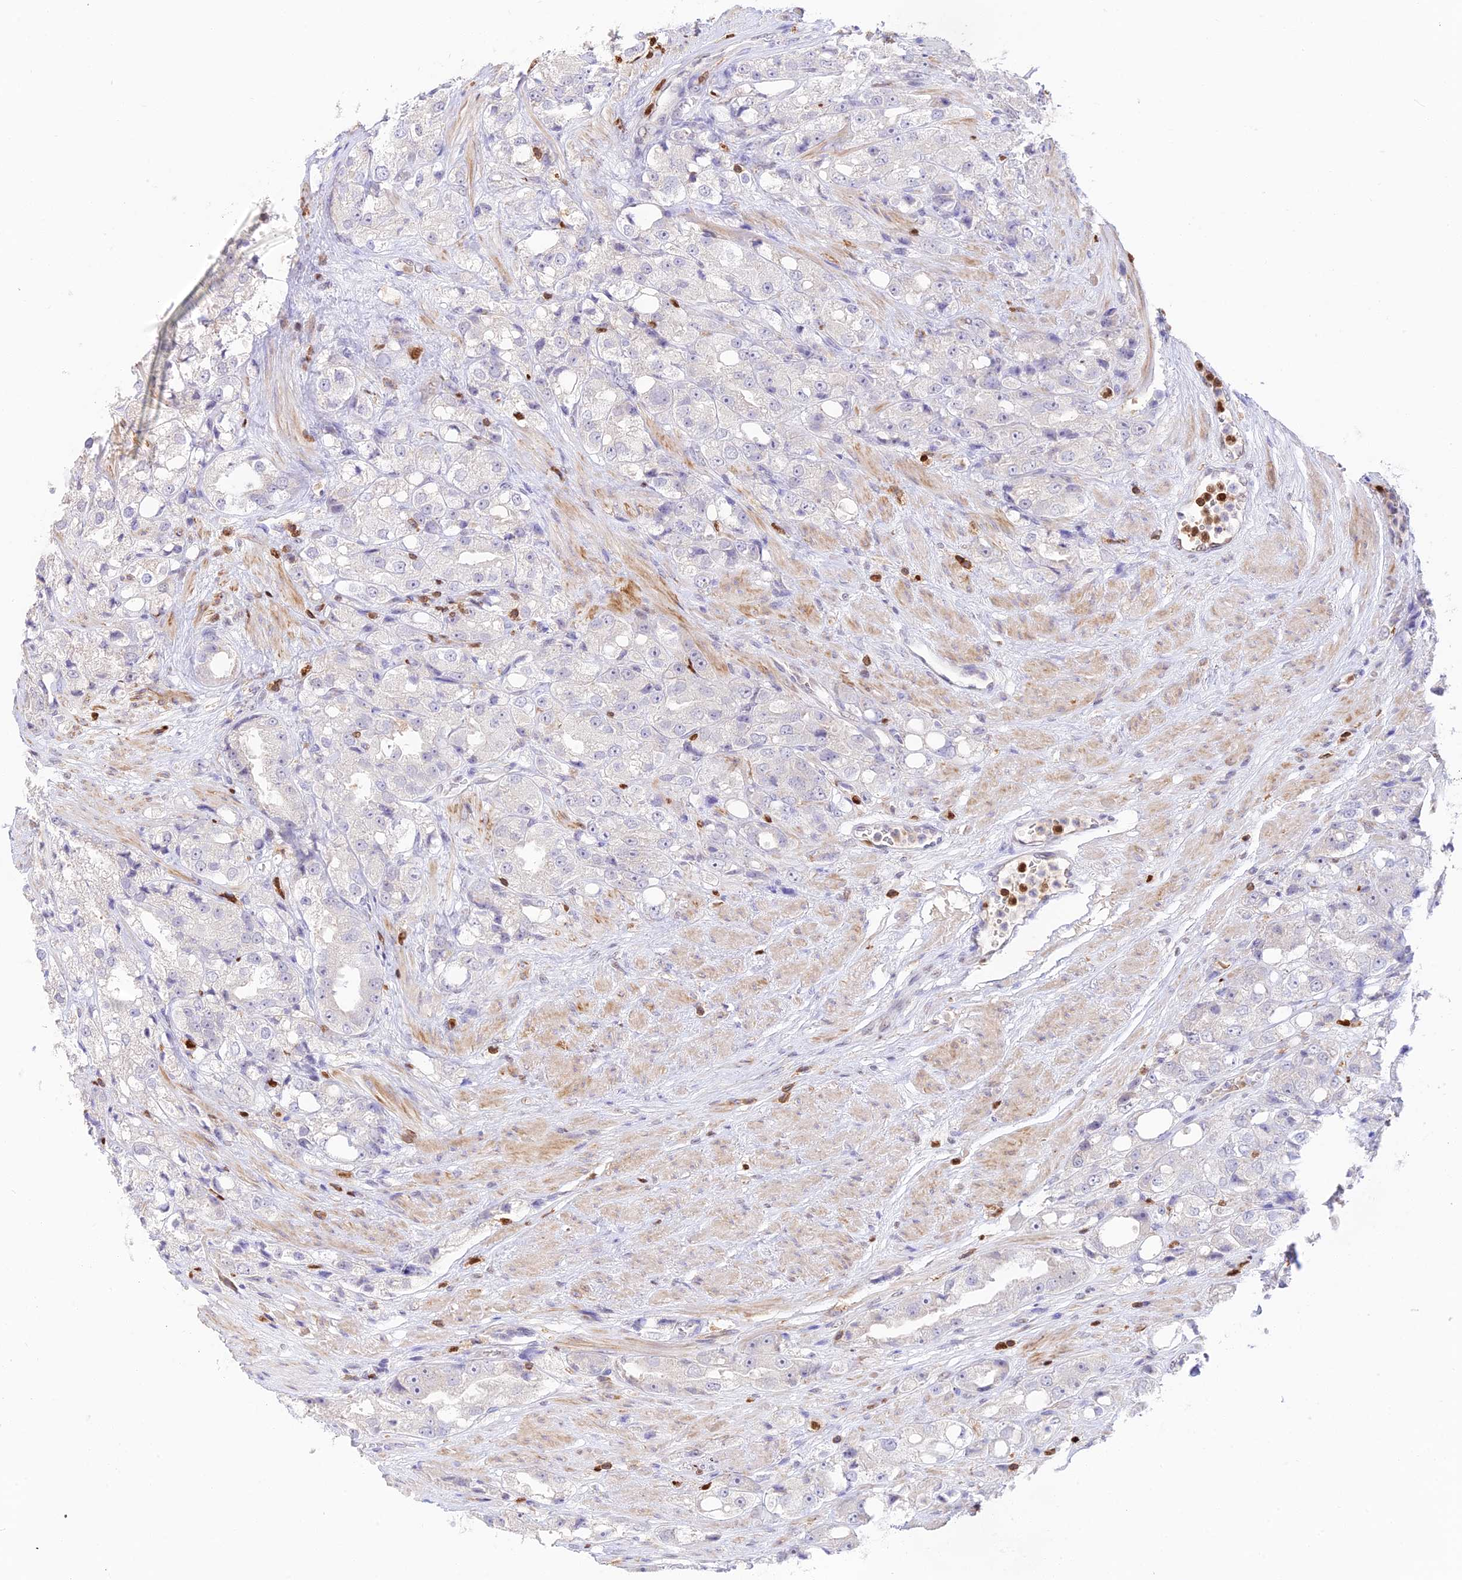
{"staining": {"intensity": "negative", "quantity": "none", "location": "none"}, "tissue": "prostate cancer", "cell_type": "Tumor cells", "image_type": "cancer", "snomed": [{"axis": "morphology", "description": "Adenocarcinoma, NOS"}, {"axis": "topography", "description": "Prostate"}], "caption": "Prostate cancer (adenocarcinoma) stained for a protein using immunohistochemistry displays no expression tumor cells.", "gene": "DENND1C", "patient": {"sex": "male", "age": 79}}